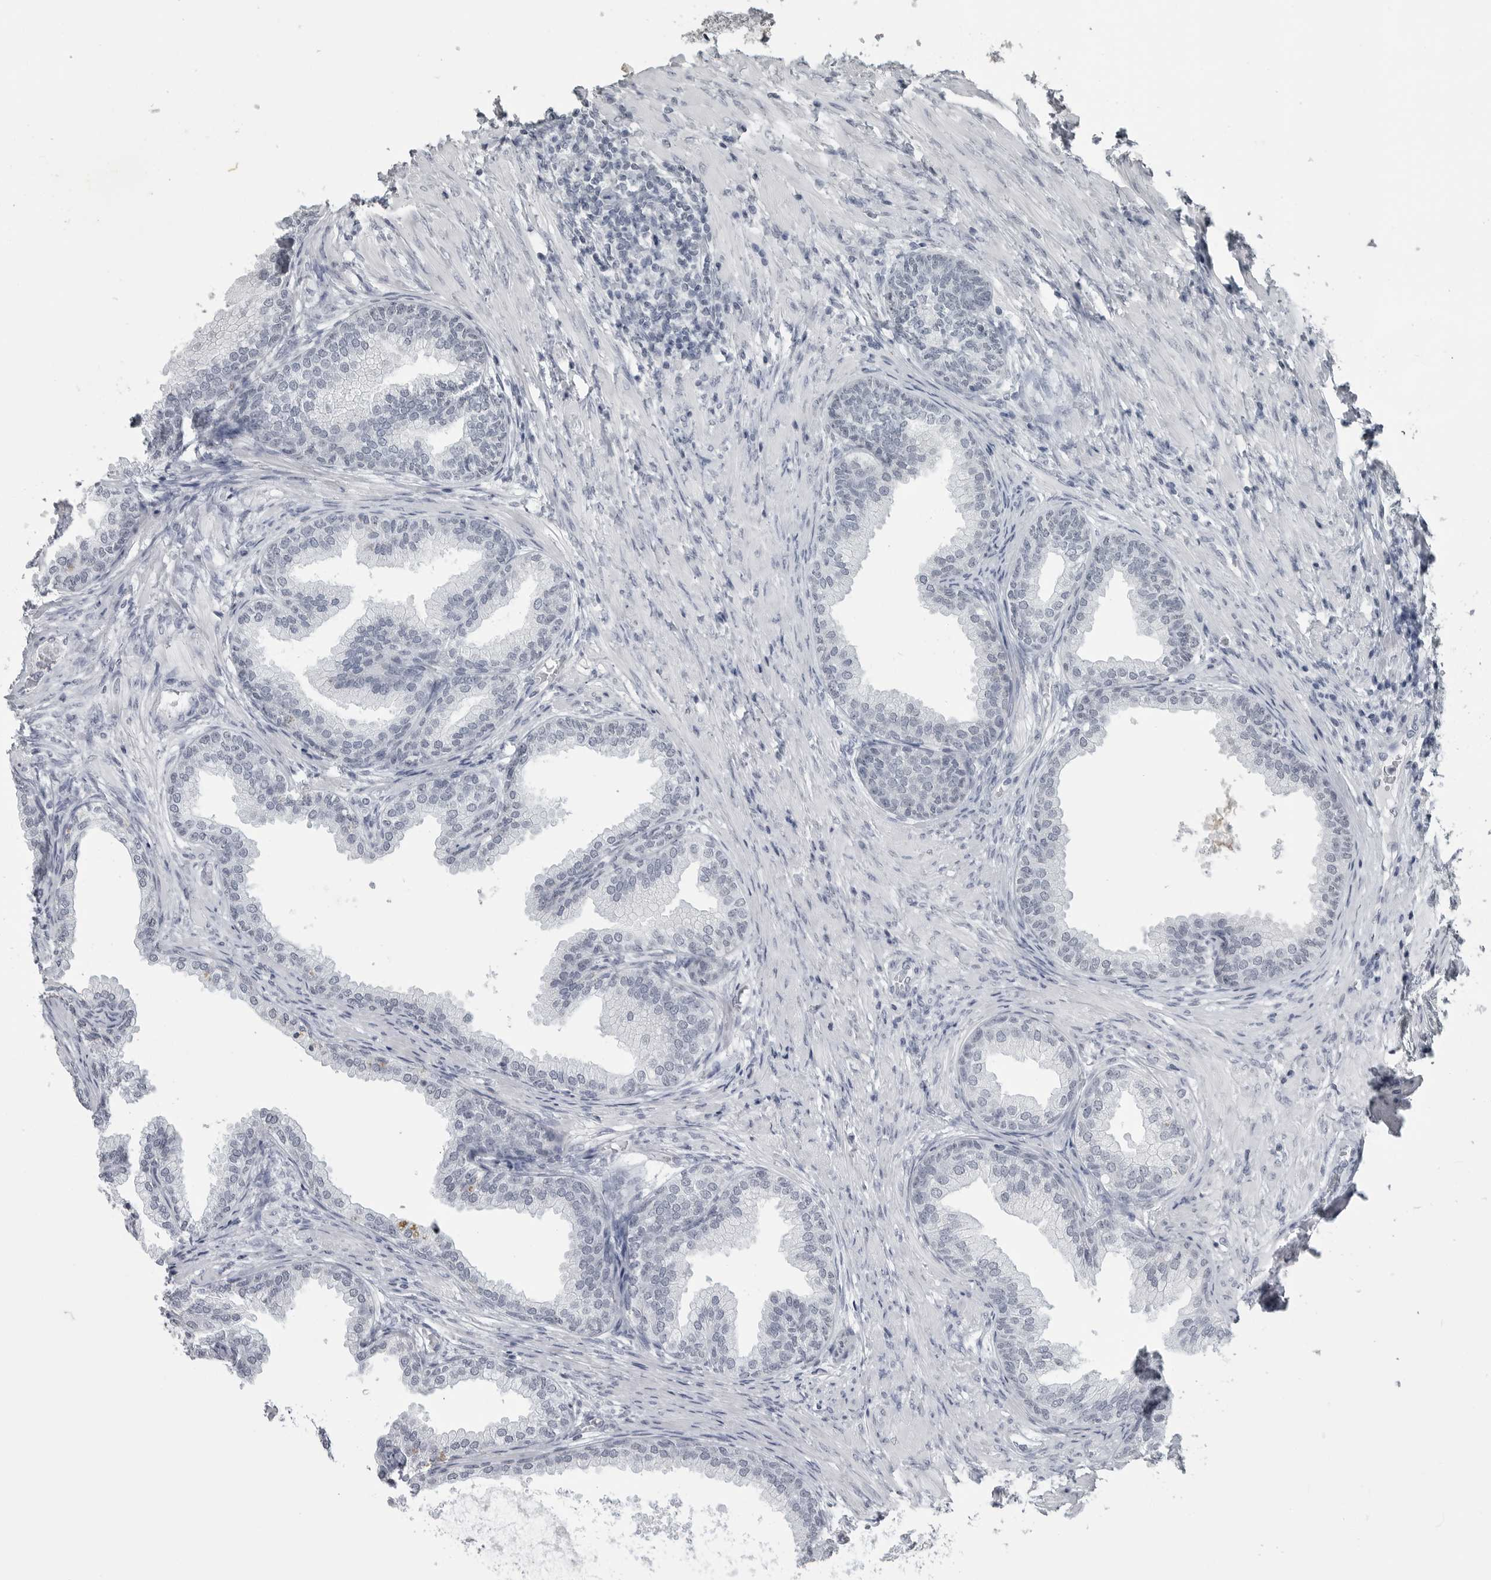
{"staining": {"intensity": "negative", "quantity": "none", "location": "none"}, "tissue": "prostate", "cell_type": "Glandular cells", "image_type": "normal", "snomed": [{"axis": "morphology", "description": "Normal tissue, NOS"}, {"axis": "topography", "description": "Prostate"}], "caption": "Immunohistochemistry of benign prostate shows no positivity in glandular cells. (Brightfield microscopy of DAB immunohistochemistry (IHC) at high magnification).", "gene": "DDX54", "patient": {"sex": "male", "age": 76}}